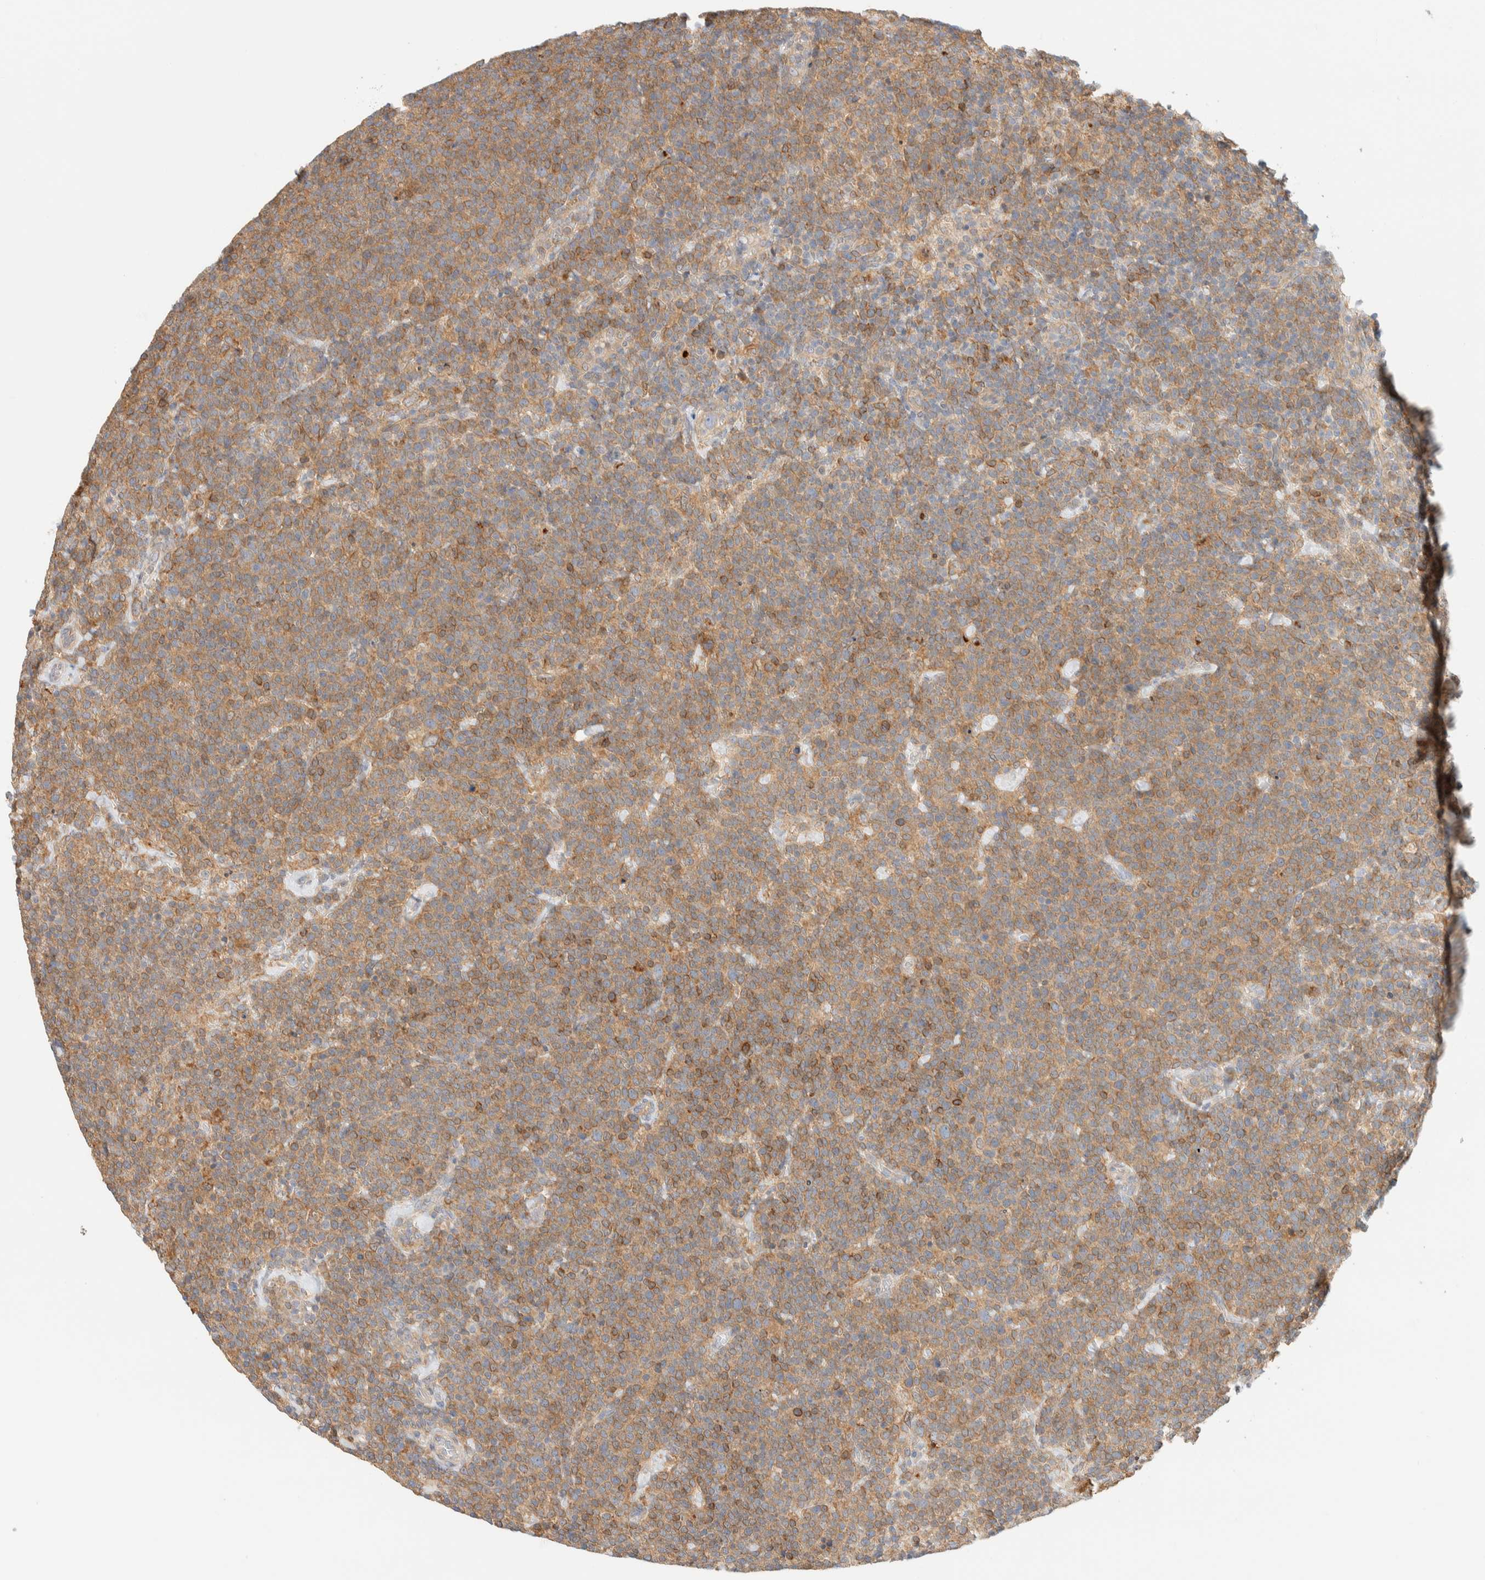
{"staining": {"intensity": "moderate", "quantity": ">75%", "location": "cytoplasmic/membranous"}, "tissue": "lymphoma", "cell_type": "Tumor cells", "image_type": "cancer", "snomed": [{"axis": "morphology", "description": "Malignant lymphoma, non-Hodgkin's type, High grade"}, {"axis": "topography", "description": "Lymph node"}], "caption": "The image demonstrates immunohistochemical staining of lymphoma. There is moderate cytoplasmic/membranous expression is identified in about >75% of tumor cells.", "gene": "NT5C", "patient": {"sex": "male", "age": 61}}